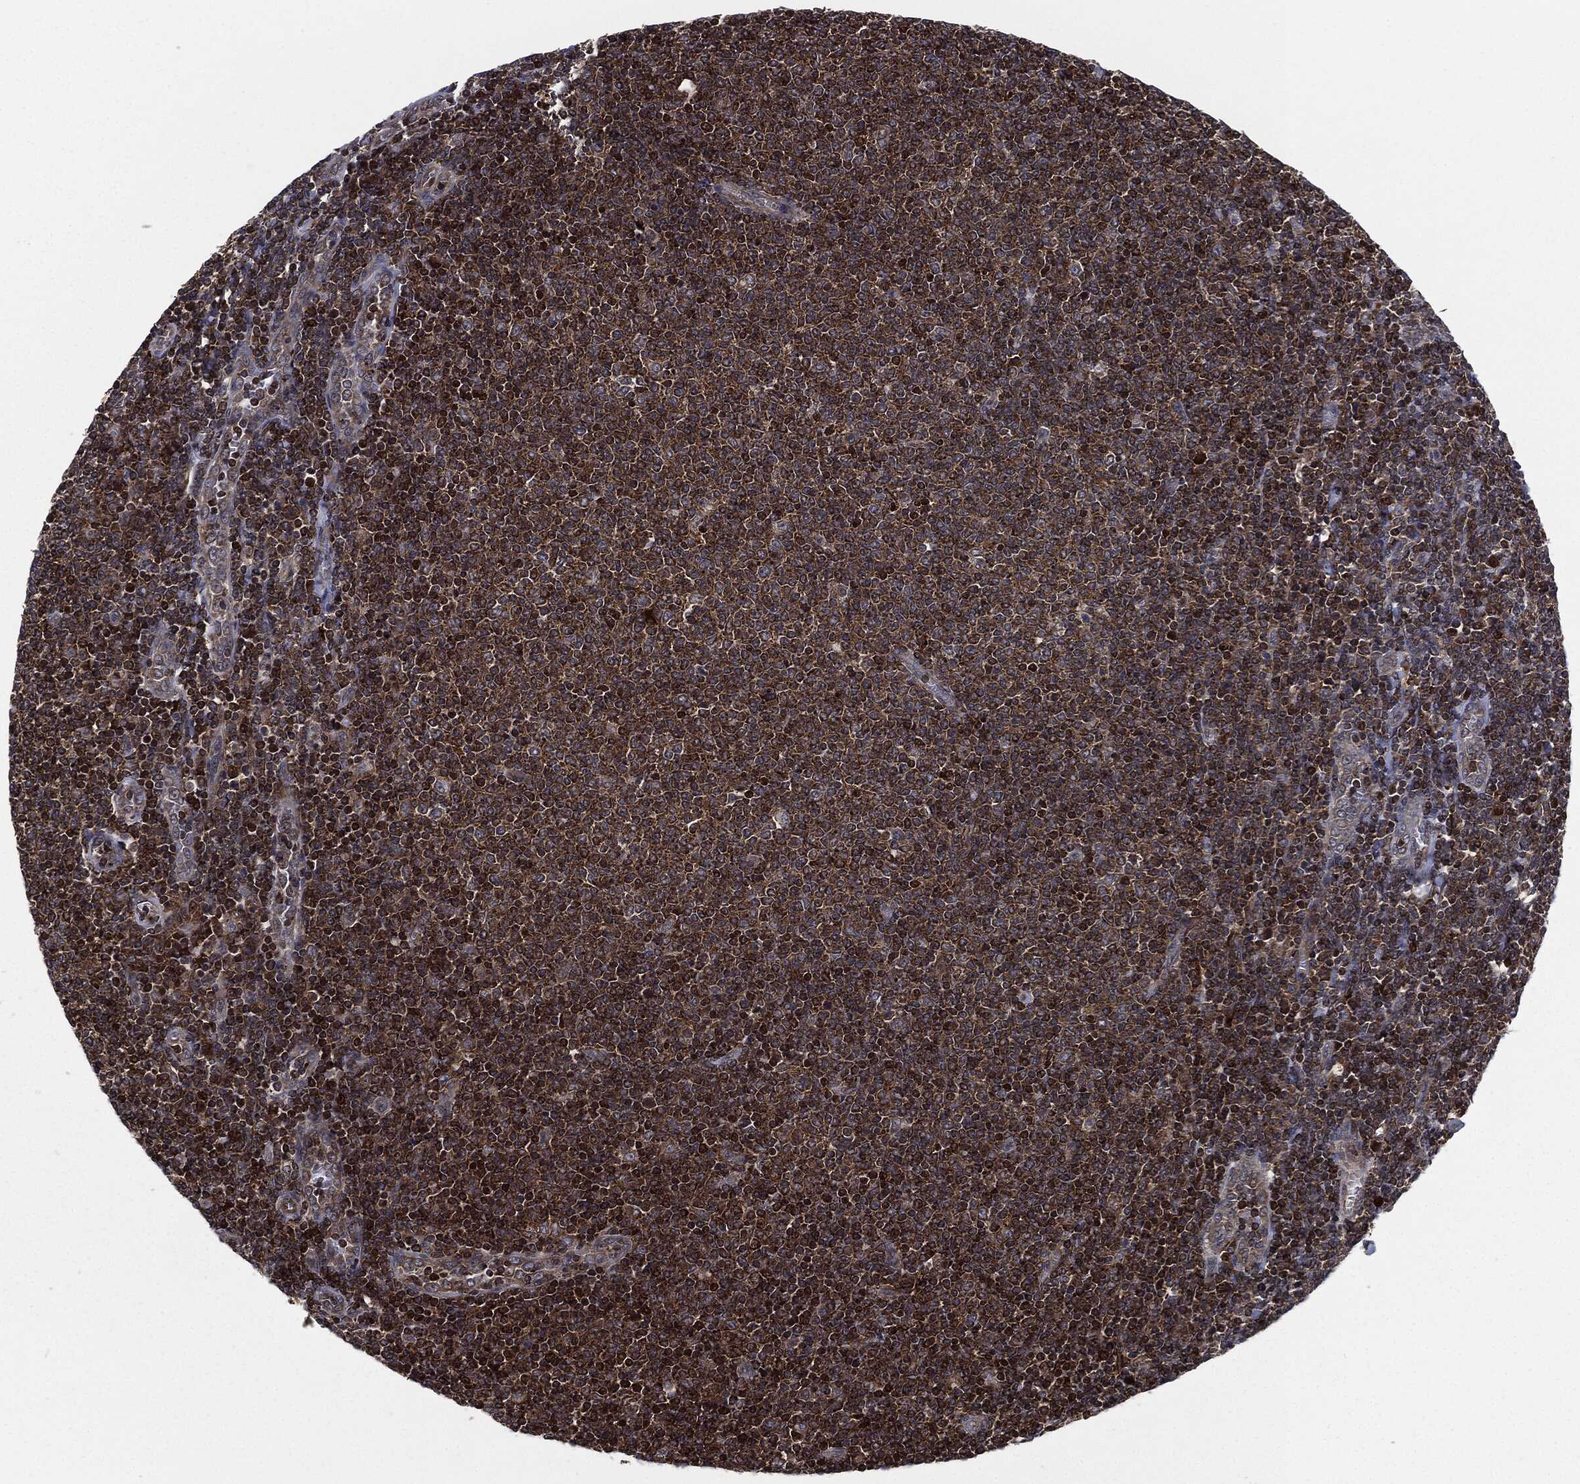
{"staining": {"intensity": "moderate", "quantity": ">75%", "location": "cytoplasmic/membranous"}, "tissue": "lymphoma", "cell_type": "Tumor cells", "image_type": "cancer", "snomed": [{"axis": "morphology", "description": "Malignant lymphoma, non-Hodgkin's type, Low grade"}, {"axis": "topography", "description": "Lymph node"}], "caption": "Immunohistochemistry (DAB) staining of human malignant lymphoma, non-Hodgkin's type (low-grade) shows moderate cytoplasmic/membranous protein positivity in about >75% of tumor cells.", "gene": "UBR1", "patient": {"sex": "male", "age": 52}}